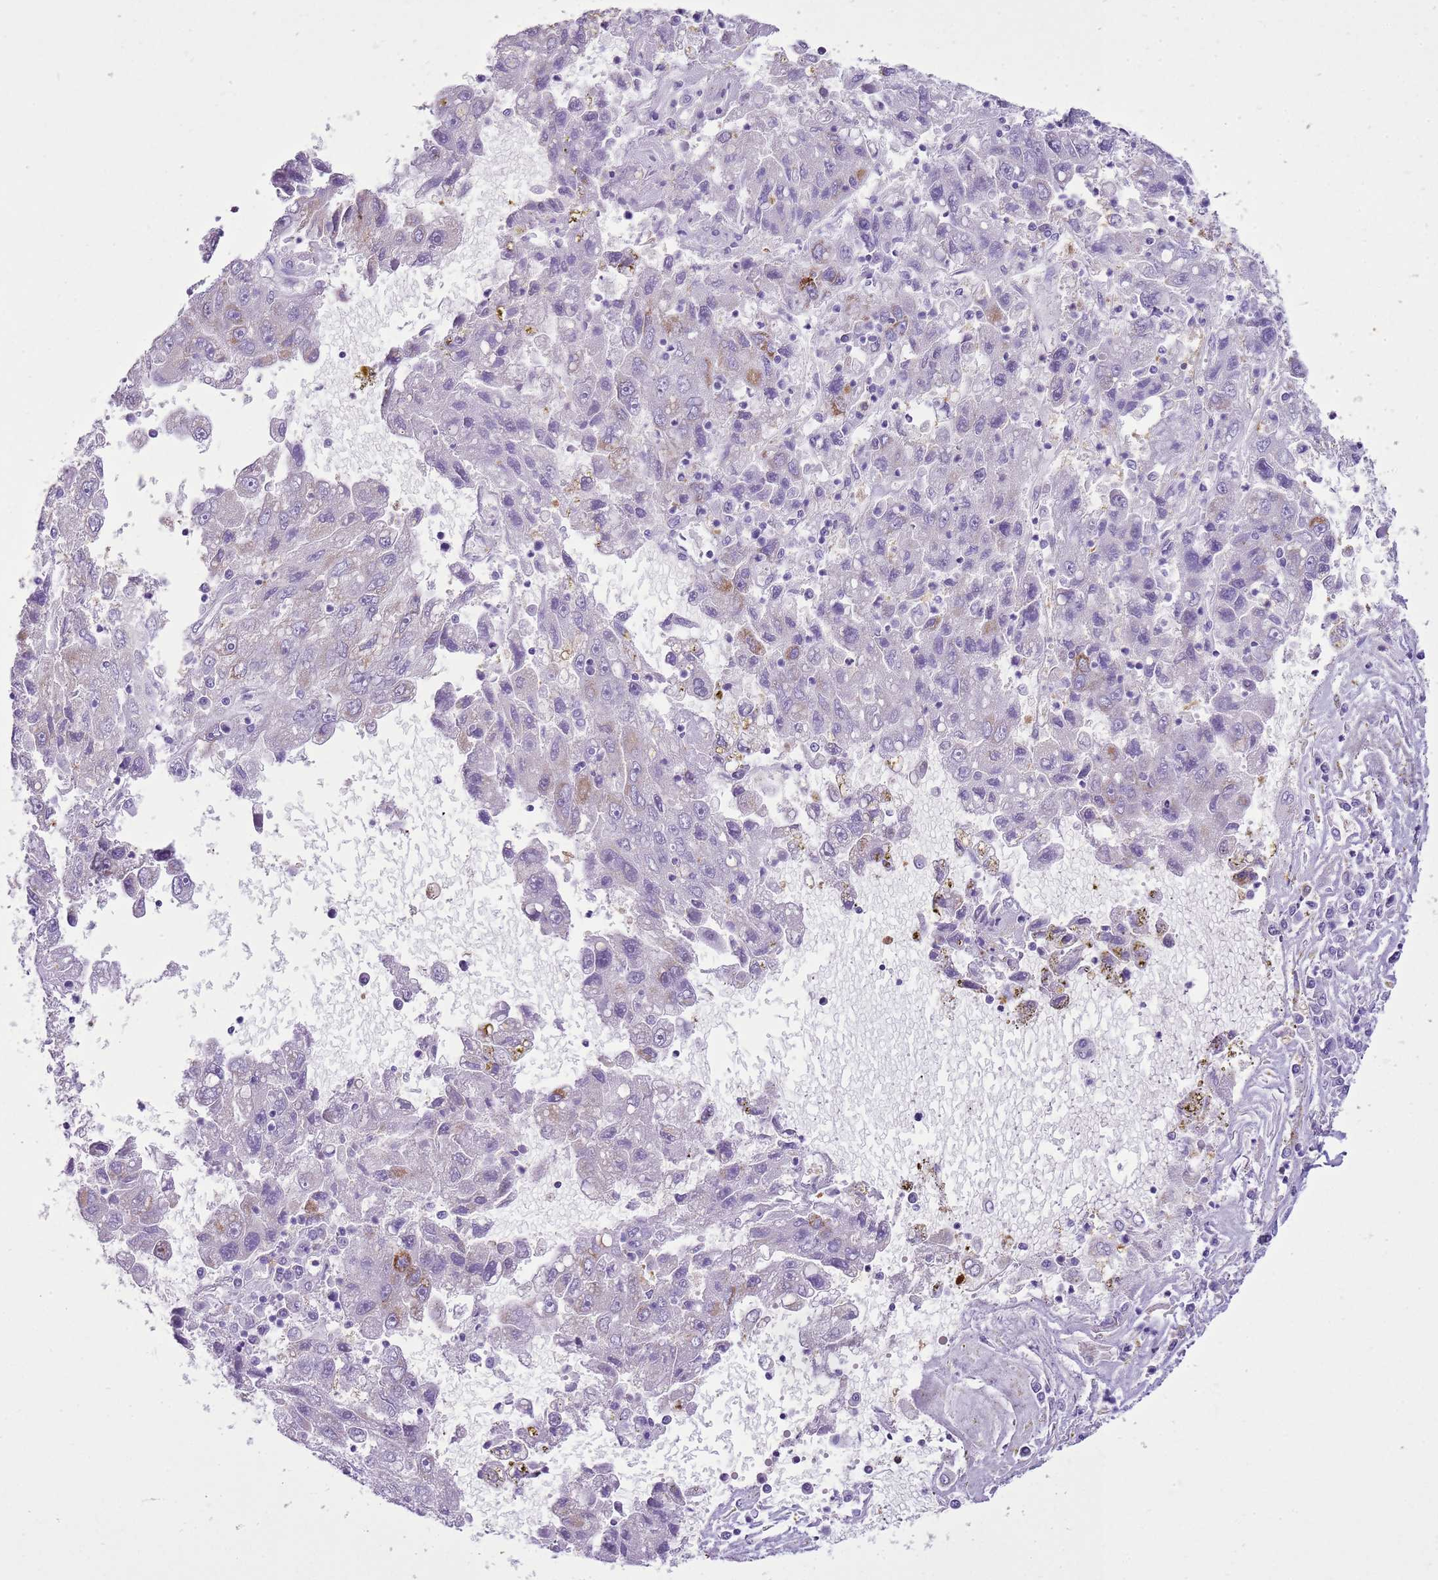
{"staining": {"intensity": "negative", "quantity": "none", "location": "none"}, "tissue": "liver cancer", "cell_type": "Tumor cells", "image_type": "cancer", "snomed": [{"axis": "morphology", "description": "Carcinoma, Hepatocellular, NOS"}, {"axis": "topography", "description": "Liver"}], "caption": "This is an immunohistochemistry (IHC) micrograph of liver hepatocellular carcinoma. There is no positivity in tumor cells.", "gene": "SNX21", "patient": {"sex": "male", "age": 49}}